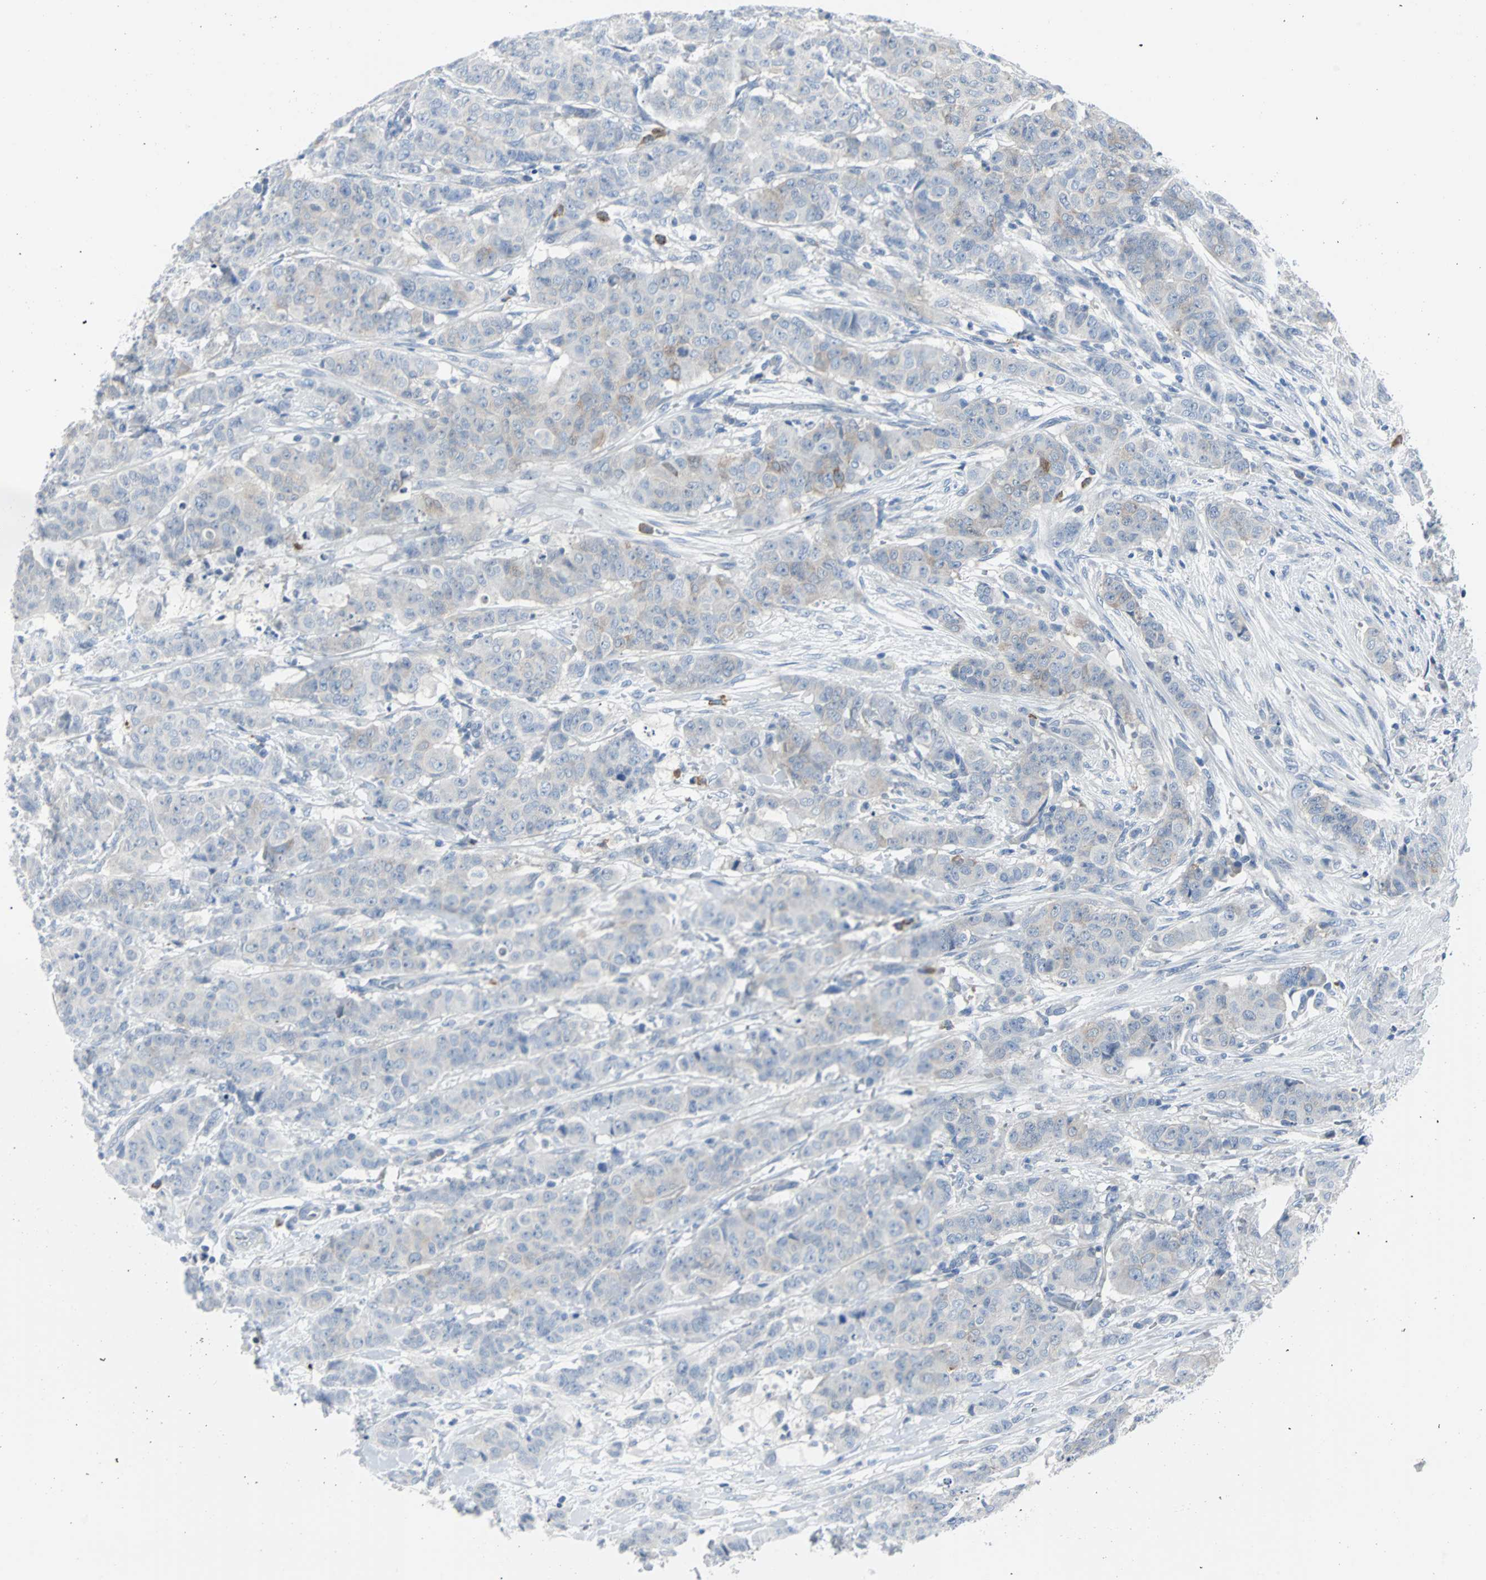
{"staining": {"intensity": "weak", "quantity": "<25%", "location": "cytoplasmic/membranous"}, "tissue": "breast cancer", "cell_type": "Tumor cells", "image_type": "cancer", "snomed": [{"axis": "morphology", "description": "Duct carcinoma"}, {"axis": "topography", "description": "Breast"}], "caption": "Histopathology image shows no significant protein staining in tumor cells of breast cancer (intraductal carcinoma).", "gene": "RASA1", "patient": {"sex": "female", "age": 40}}